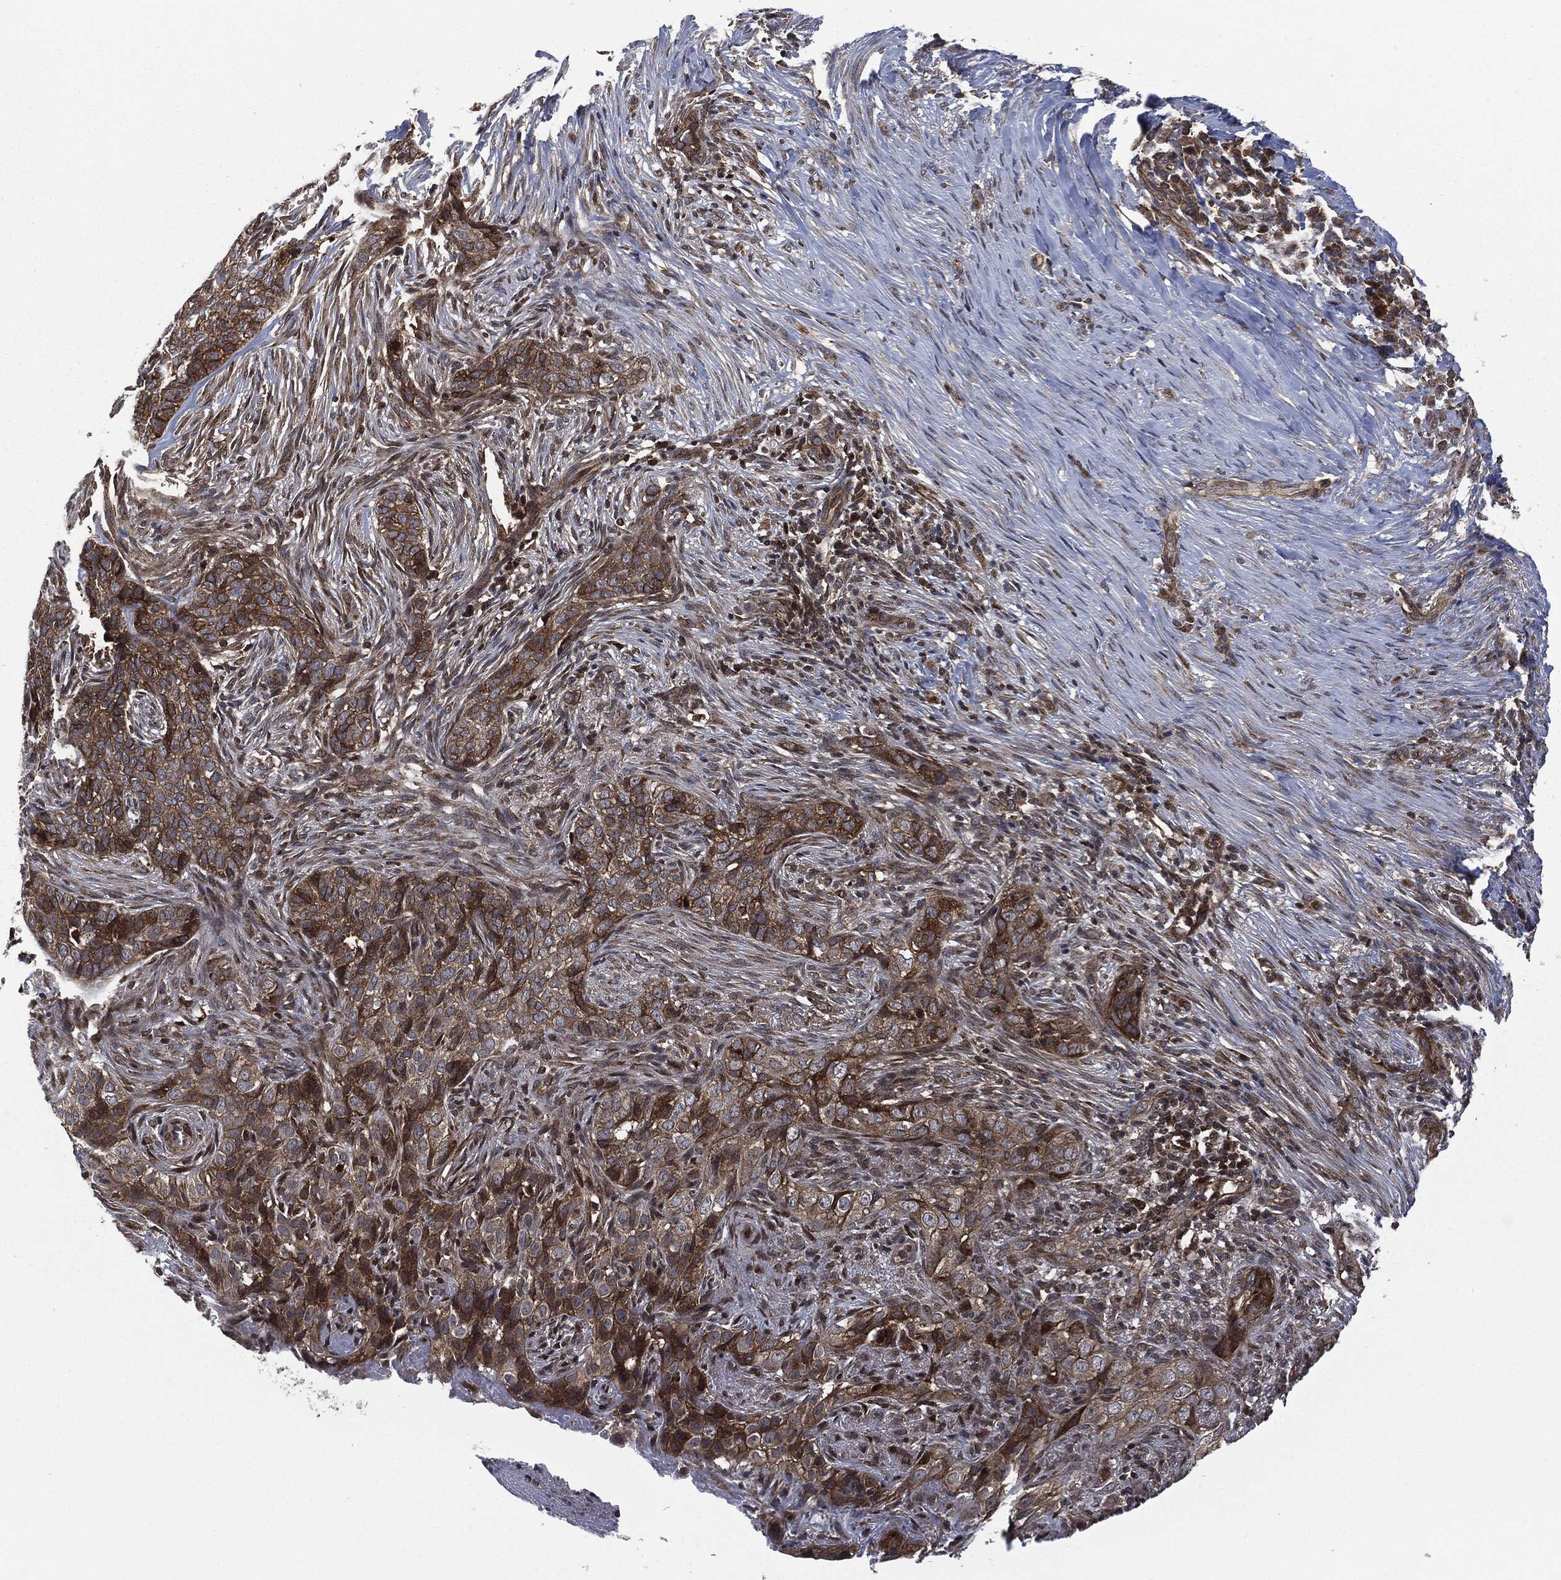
{"staining": {"intensity": "strong", "quantity": ">75%", "location": "cytoplasmic/membranous"}, "tissue": "skin cancer", "cell_type": "Tumor cells", "image_type": "cancer", "snomed": [{"axis": "morphology", "description": "Squamous cell carcinoma, NOS"}, {"axis": "topography", "description": "Skin"}], "caption": "This is a histology image of immunohistochemistry staining of skin squamous cell carcinoma, which shows strong staining in the cytoplasmic/membranous of tumor cells.", "gene": "HRAS", "patient": {"sex": "male", "age": 88}}